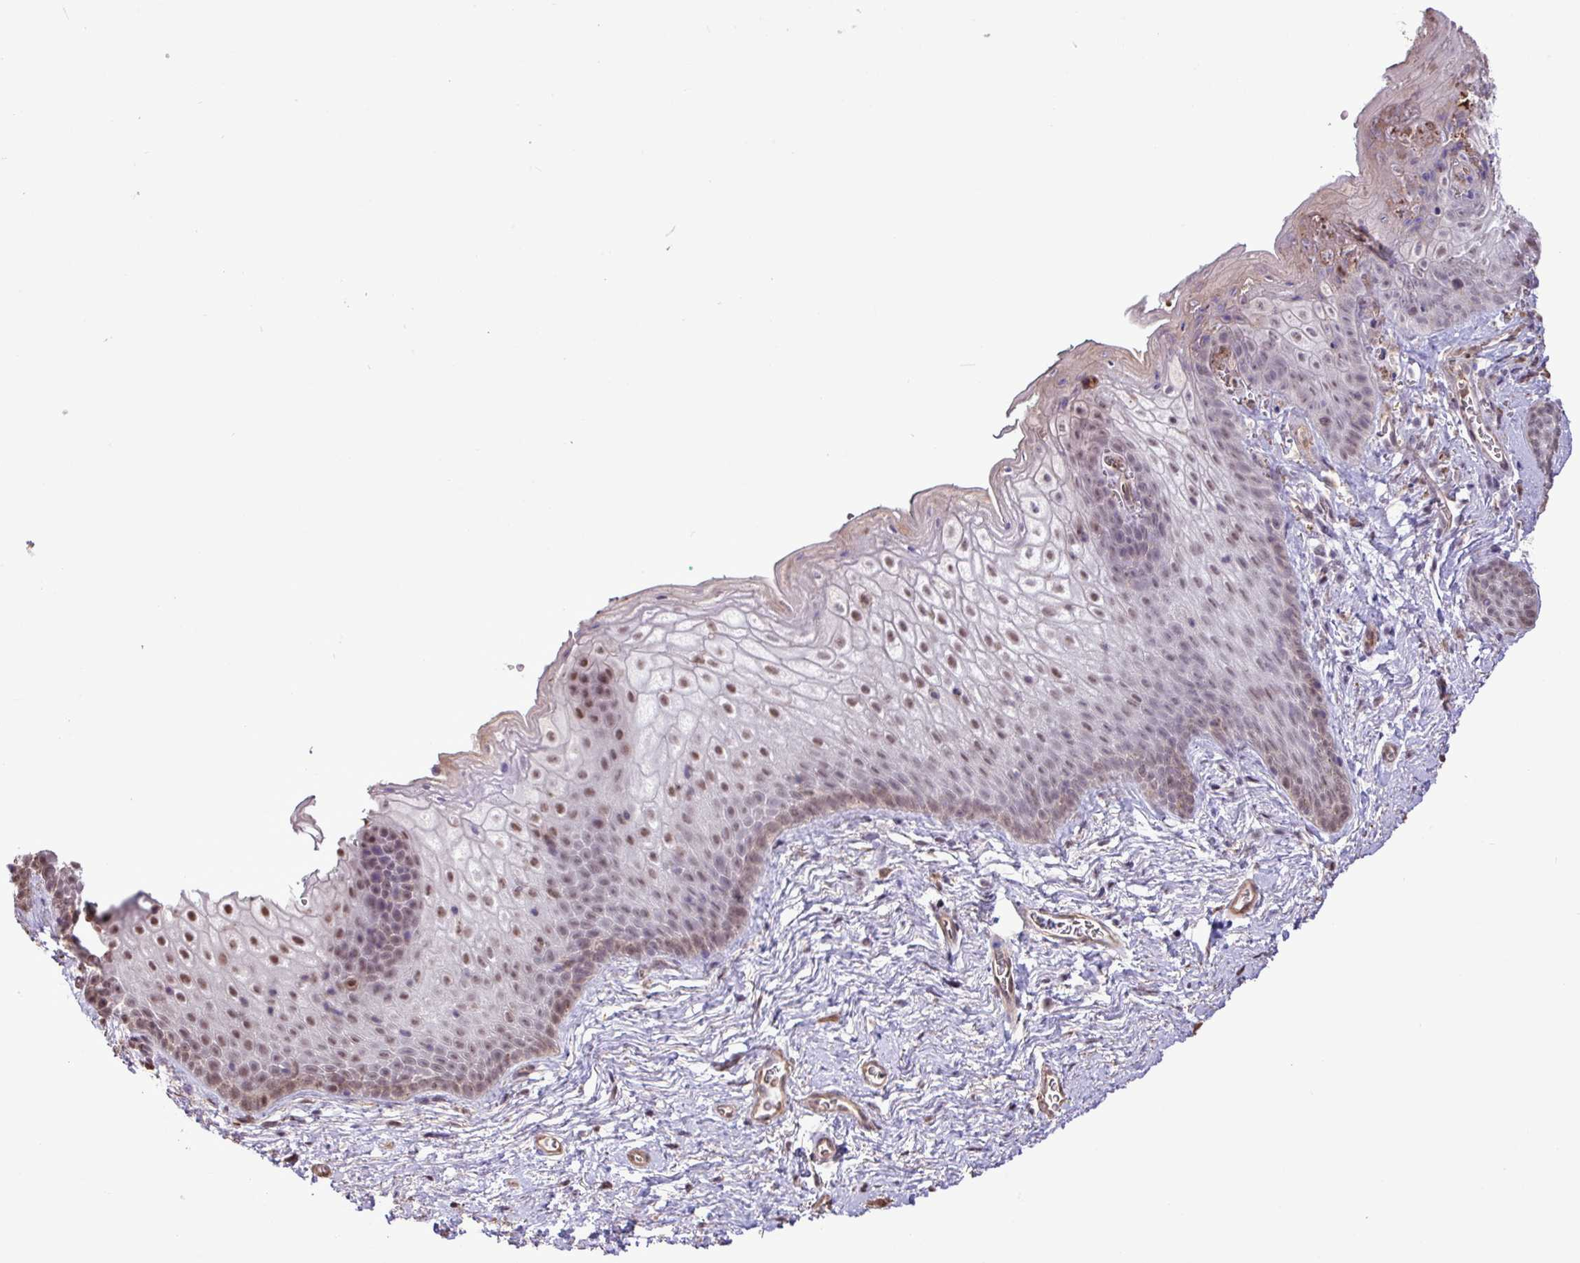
{"staining": {"intensity": "moderate", "quantity": "25%-75%", "location": "nuclear"}, "tissue": "vagina", "cell_type": "Squamous epithelial cells", "image_type": "normal", "snomed": [{"axis": "morphology", "description": "Normal tissue, NOS"}, {"axis": "topography", "description": "Vulva"}, {"axis": "topography", "description": "Vagina"}, {"axis": "topography", "description": "Peripheral nerve tissue"}], "caption": "Moderate nuclear protein staining is appreciated in about 25%-75% of squamous epithelial cells in vagina. Using DAB (brown) and hematoxylin (blue) stains, captured at high magnification using brightfield microscopy.", "gene": "CHST11", "patient": {"sex": "female", "age": 66}}